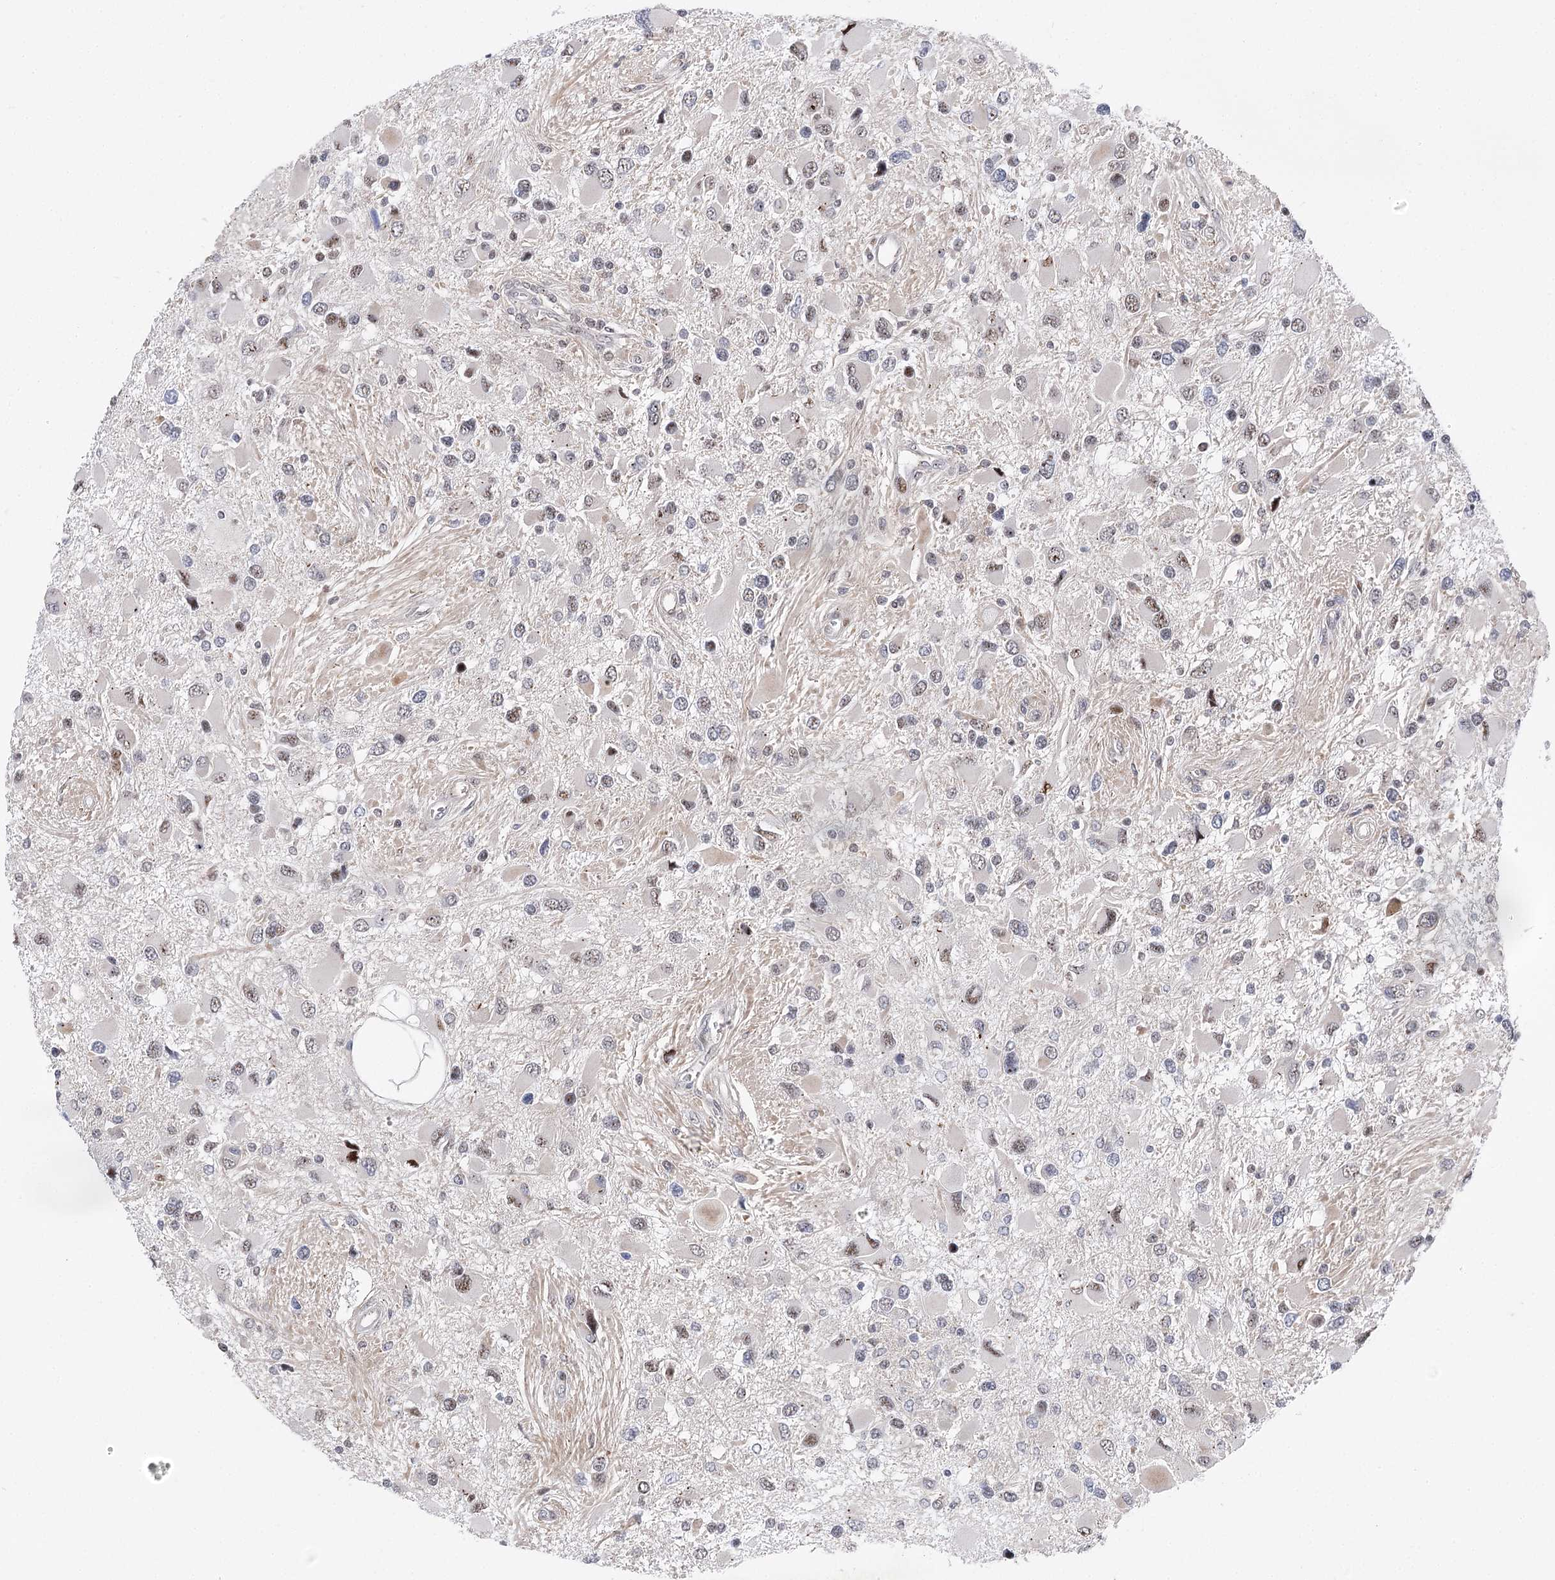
{"staining": {"intensity": "weak", "quantity": "<25%", "location": "nuclear"}, "tissue": "glioma", "cell_type": "Tumor cells", "image_type": "cancer", "snomed": [{"axis": "morphology", "description": "Glioma, malignant, High grade"}, {"axis": "topography", "description": "Brain"}], "caption": "Glioma was stained to show a protein in brown. There is no significant positivity in tumor cells.", "gene": "CAMTA1", "patient": {"sex": "male", "age": 53}}